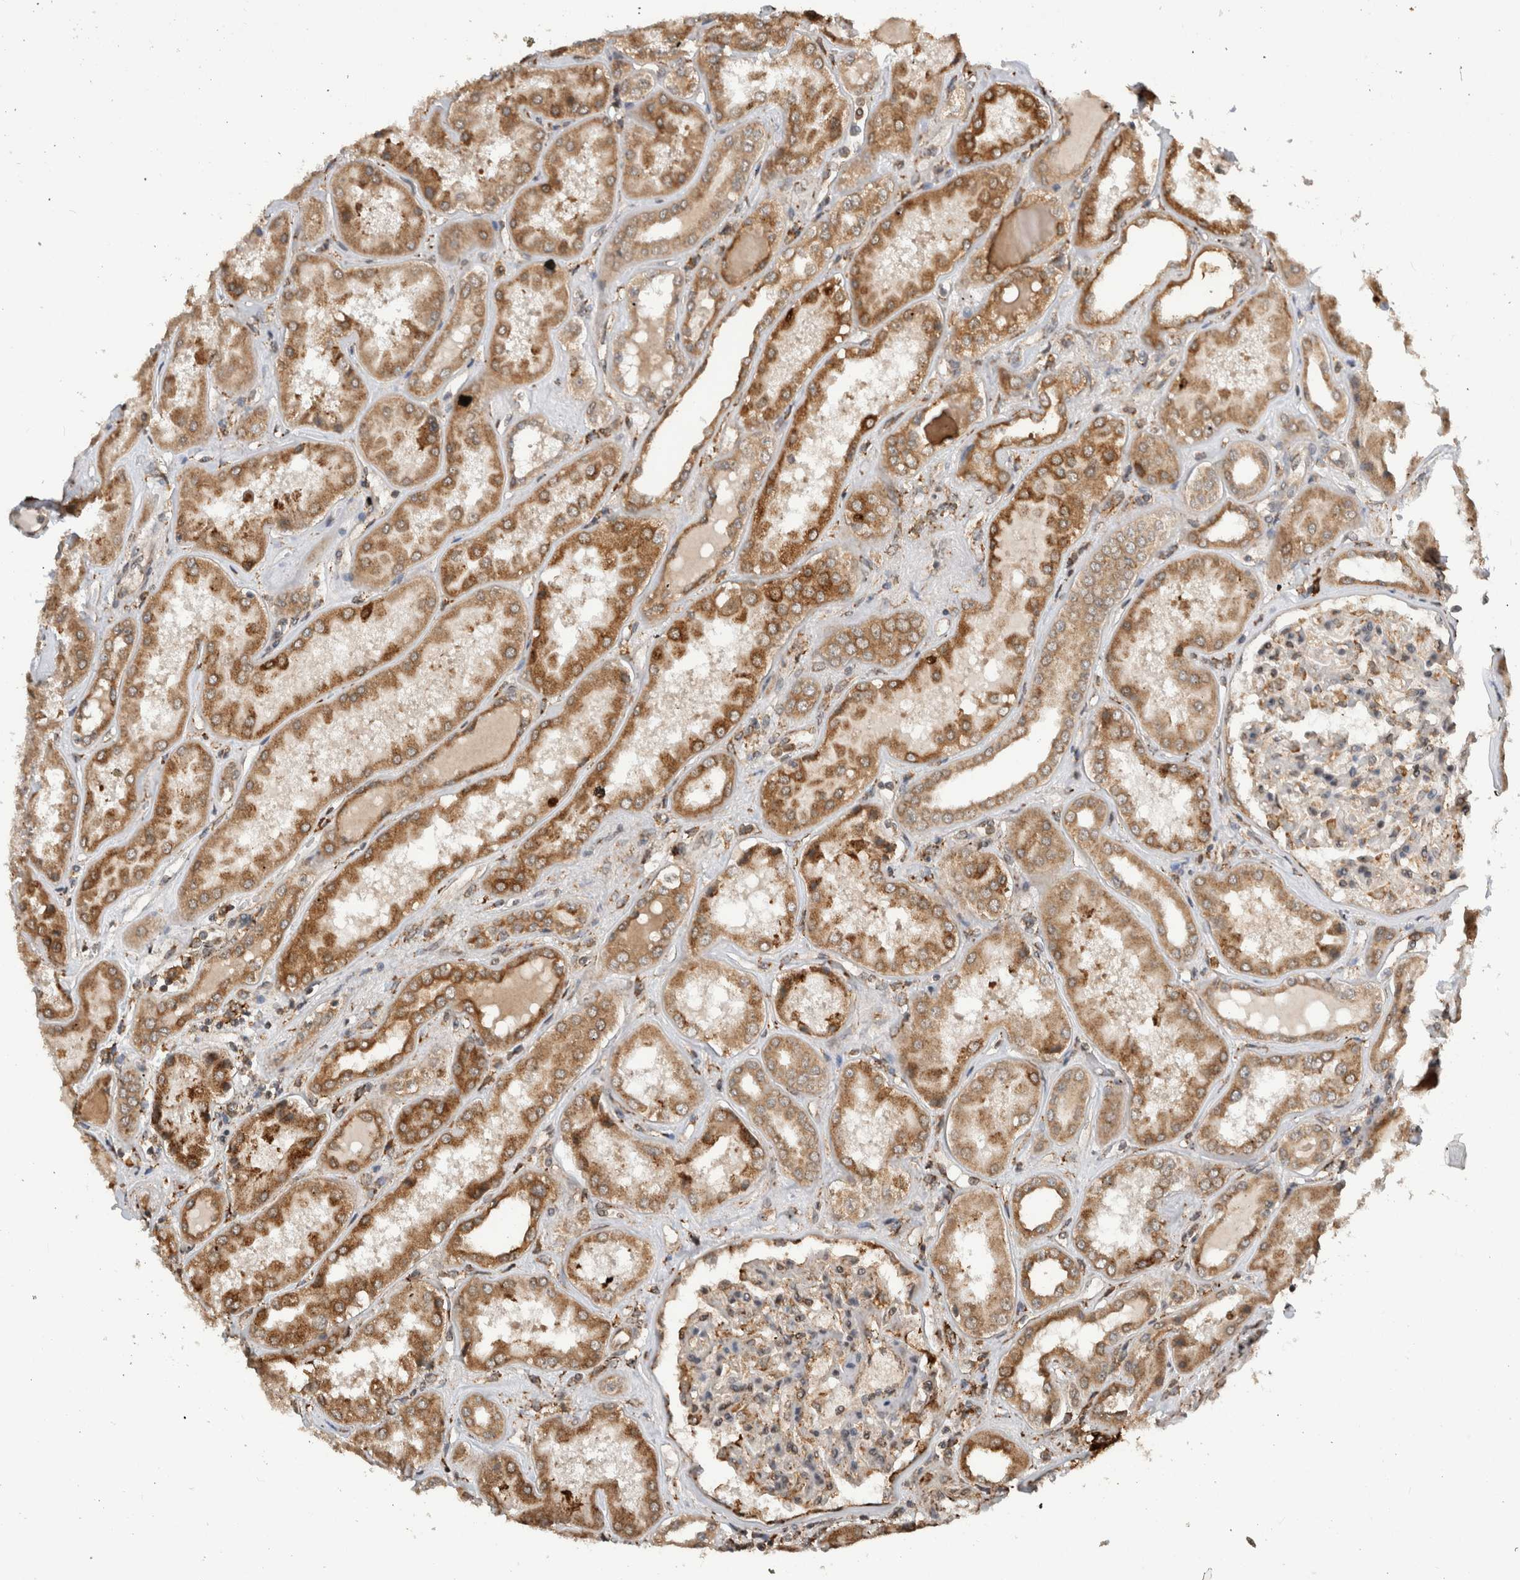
{"staining": {"intensity": "weak", "quantity": "<25%", "location": "nuclear"}, "tissue": "kidney", "cell_type": "Cells in glomeruli", "image_type": "normal", "snomed": [{"axis": "morphology", "description": "Normal tissue, NOS"}, {"axis": "topography", "description": "Kidney"}], "caption": "Immunohistochemistry of benign kidney exhibits no expression in cells in glomeruli.", "gene": "MS4A7", "patient": {"sex": "female", "age": 56}}